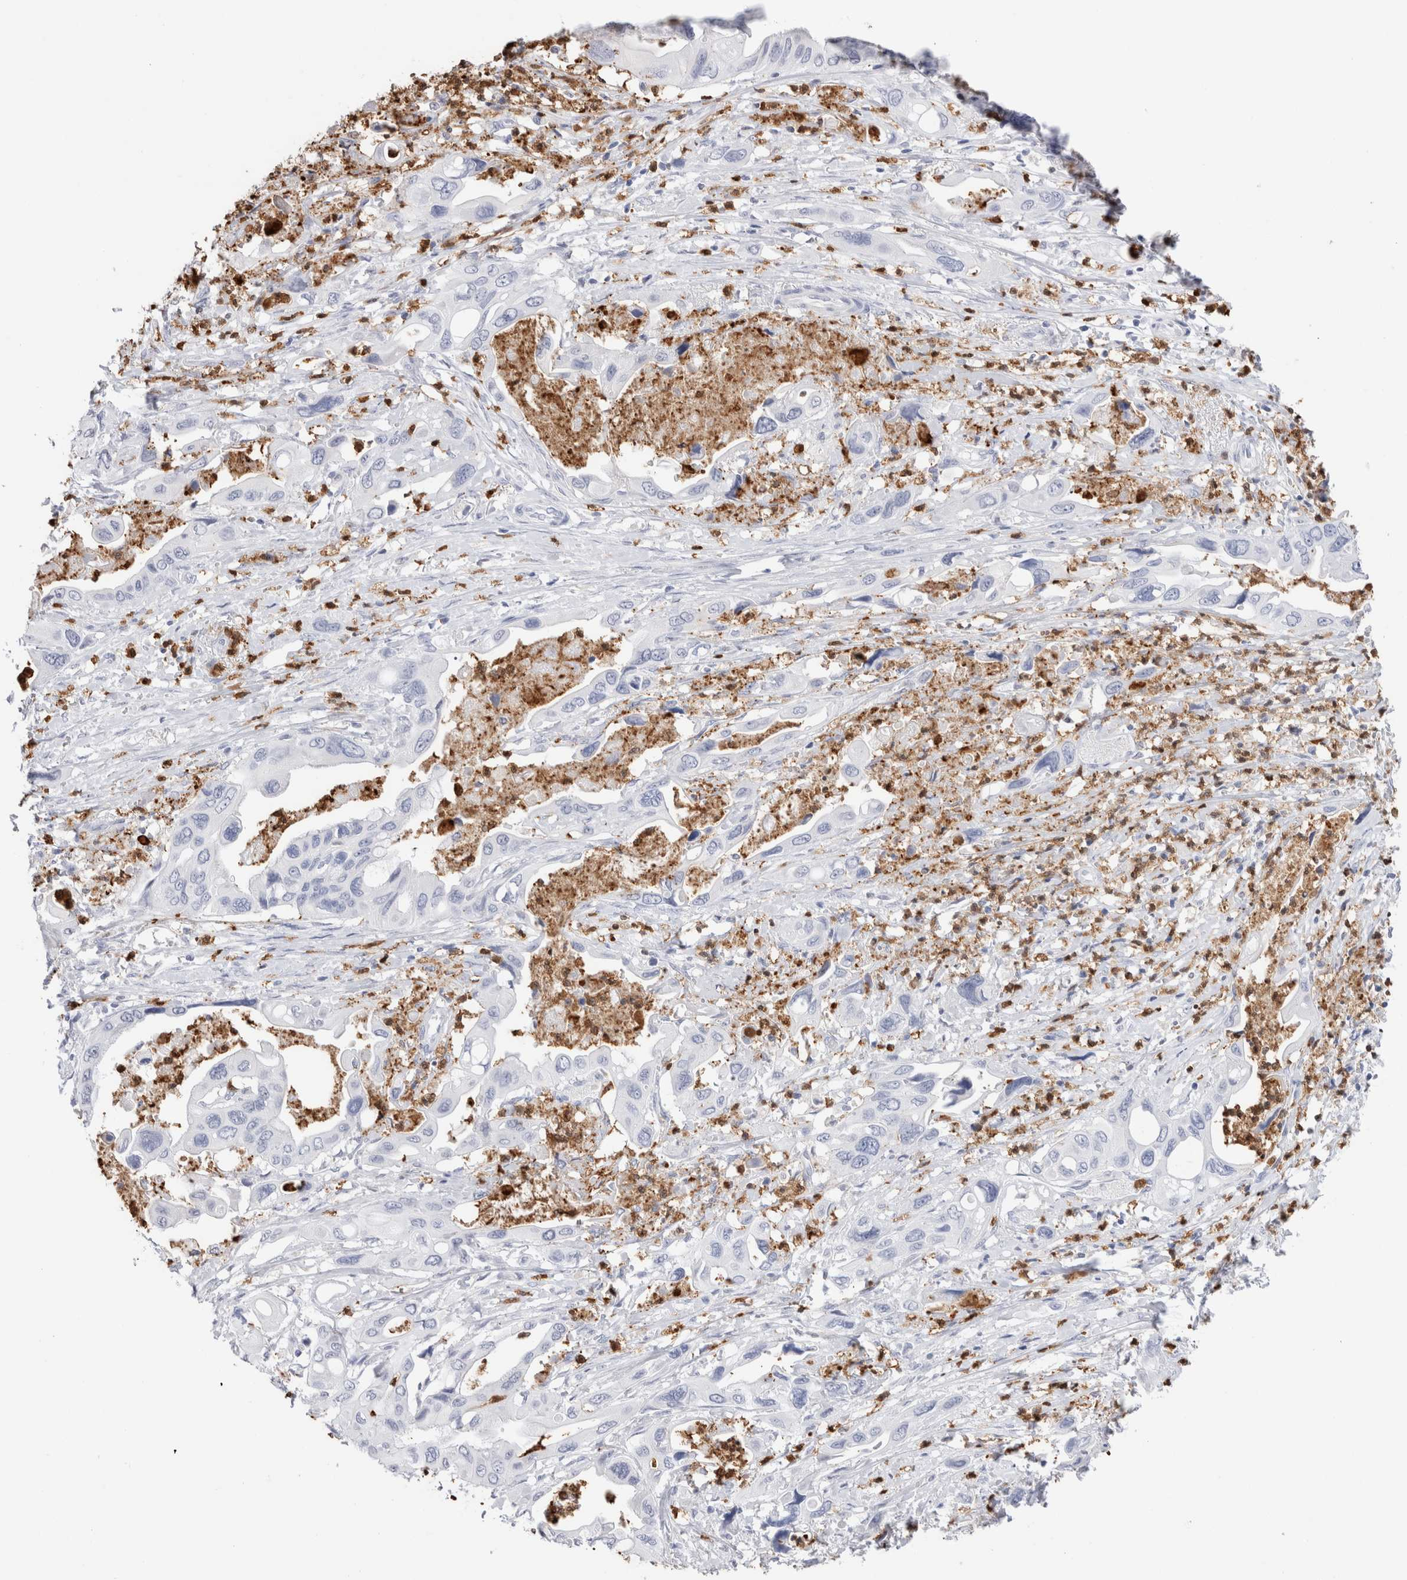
{"staining": {"intensity": "negative", "quantity": "none", "location": "none"}, "tissue": "pancreatic cancer", "cell_type": "Tumor cells", "image_type": "cancer", "snomed": [{"axis": "morphology", "description": "Adenocarcinoma, NOS"}, {"axis": "topography", "description": "Pancreas"}], "caption": "DAB immunohistochemical staining of human pancreatic adenocarcinoma shows no significant expression in tumor cells.", "gene": "SLC10A5", "patient": {"sex": "male", "age": 66}}